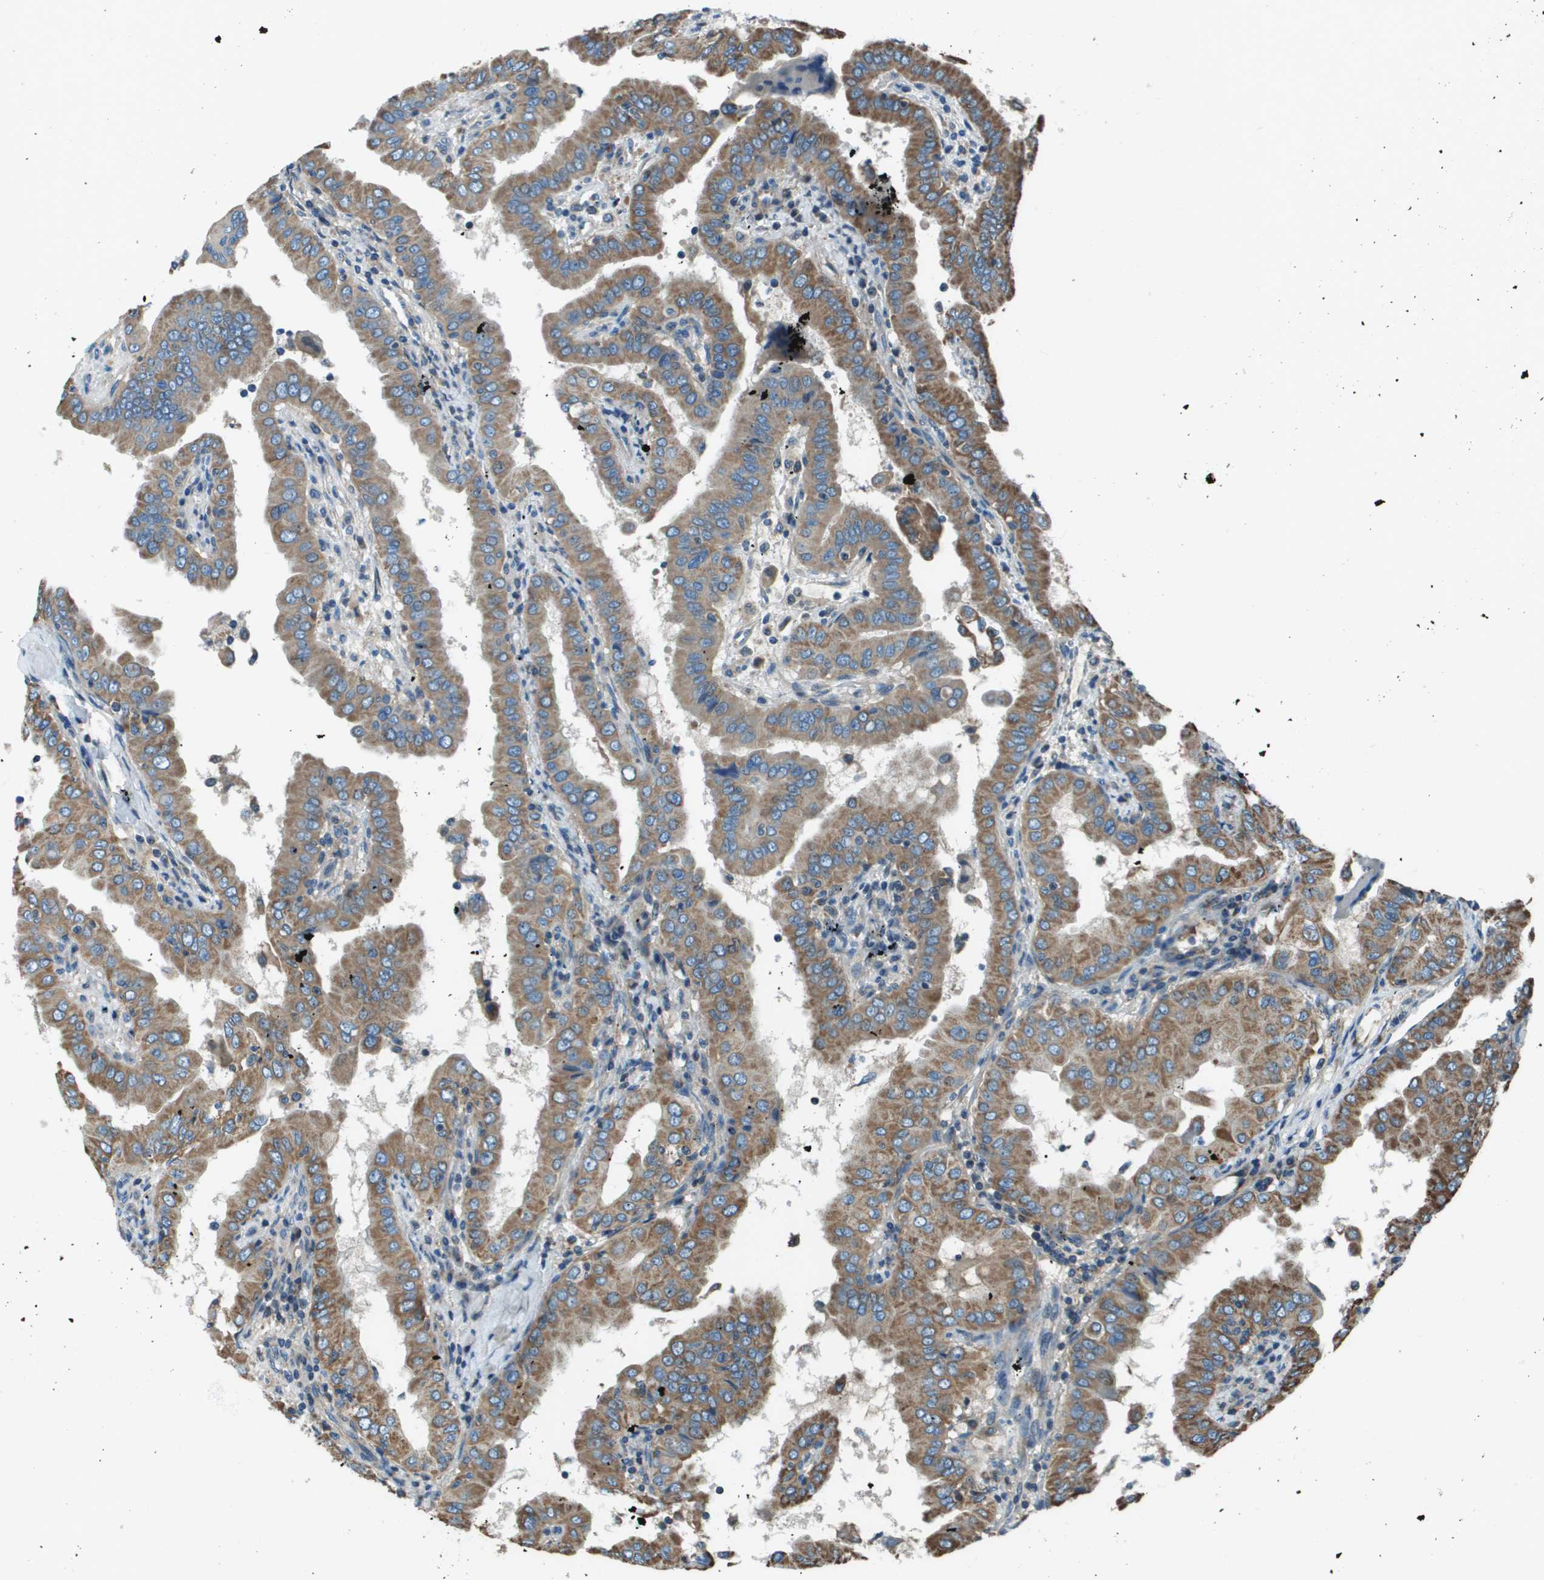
{"staining": {"intensity": "moderate", "quantity": ">75%", "location": "cytoplasmic/membranous"}, "tissue": "thyroid cancer", "cell_type": "Tumor cells", "image_type": "cancer", "snomed": [{"axis": "morphology", "description": "Papillary adenocarcinoma, NOS"}, {"axis": "topography", "description": "Thyroid gland"}], "caption": "IHC image of neoplastic tissue: thyroid cancer (papillary adenocarcinoma) stained using immunohistochemistry (IHC) demonstrates medium levels of moderate protein expression localized specifically in the cytoplasmic/membranous of tumor cells, appearing as a cytoplasmic/membranous brown color.", "gene": "TMEM51", "patient": {"sex": "male", "age": 33}}